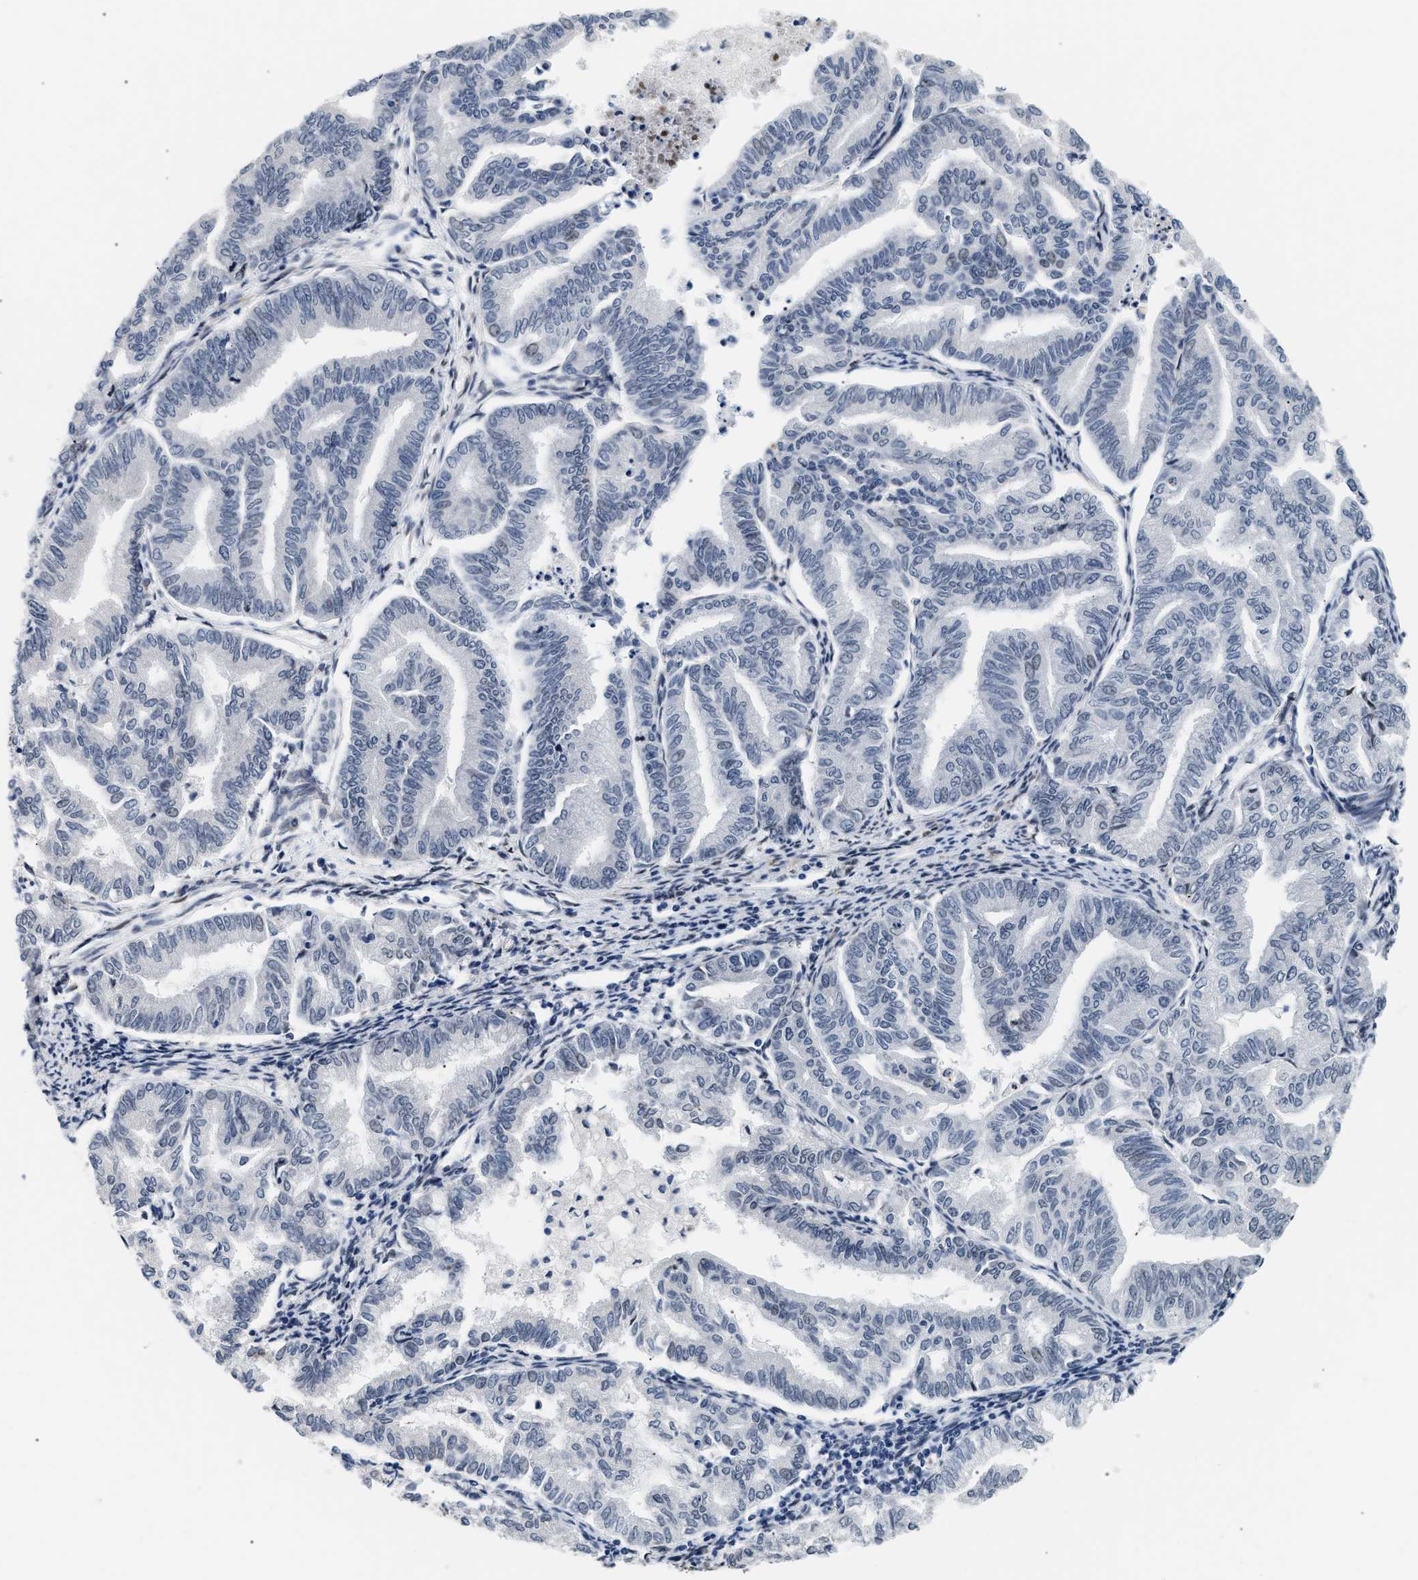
{"staining": {"intensity": "negative", "quantity": "none", "location": "none"}, "tissue": "endometrial cancer", "cell_type": "Tumor cells", "image_type": "cancer", "snomed": [{"axis": "morphology", "description": "Adenocarcinoma, NOS"}, {"axis": "topography", "description": "Endometrium"}], "caption": "Immunohistochemistry of human adenocarcinoma (endometrial) demonstrates no positivity in tumor cells.", "gene": "THOC1", "patient": {"sex": "female", "age": 79}}